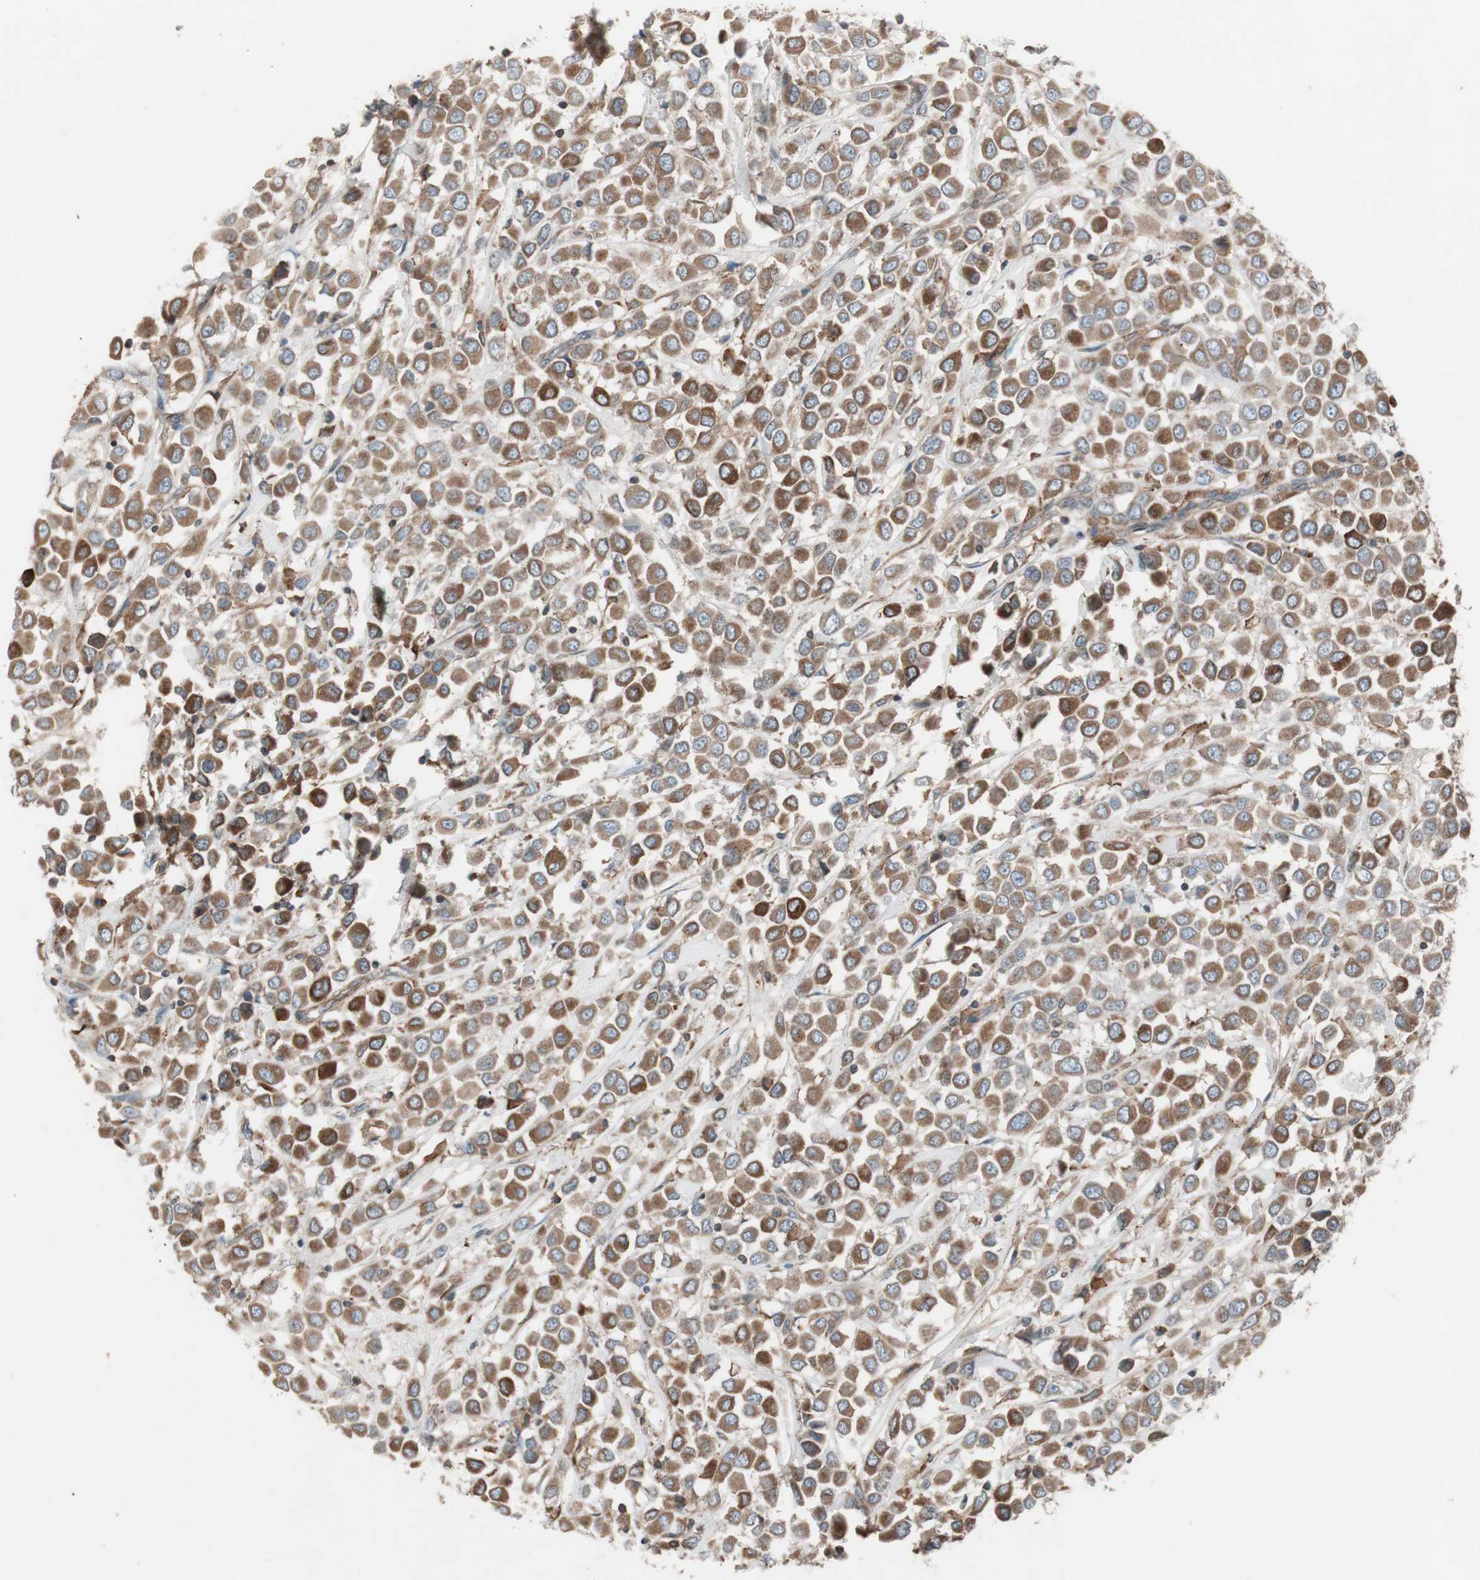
{"staining": {"intensity": "moderate", "quantity": ">75%", "location": "cytoplasmic/membranous"}, "tissue": "breast cancer", "cell_type": "Tumor cells", "image_type": "cancer", "snomed": [{"axis": "morphology", "description": "Duct carcinoma"}, {"axis": "topography", "description": "Breast"}], "caption": "Breast cancer (invasive ductal carcinoma) was stained to show a protein in brown. There is medium levels of moderate cytoplasmic/membranous staining in about >75% of tumor cells. (DAB (3,3'-diaminobenzidine) IHC with brightfield microscopy, high magnification).", "gene": "STAB1", "patient": {"sex": "female", "age": 61}}